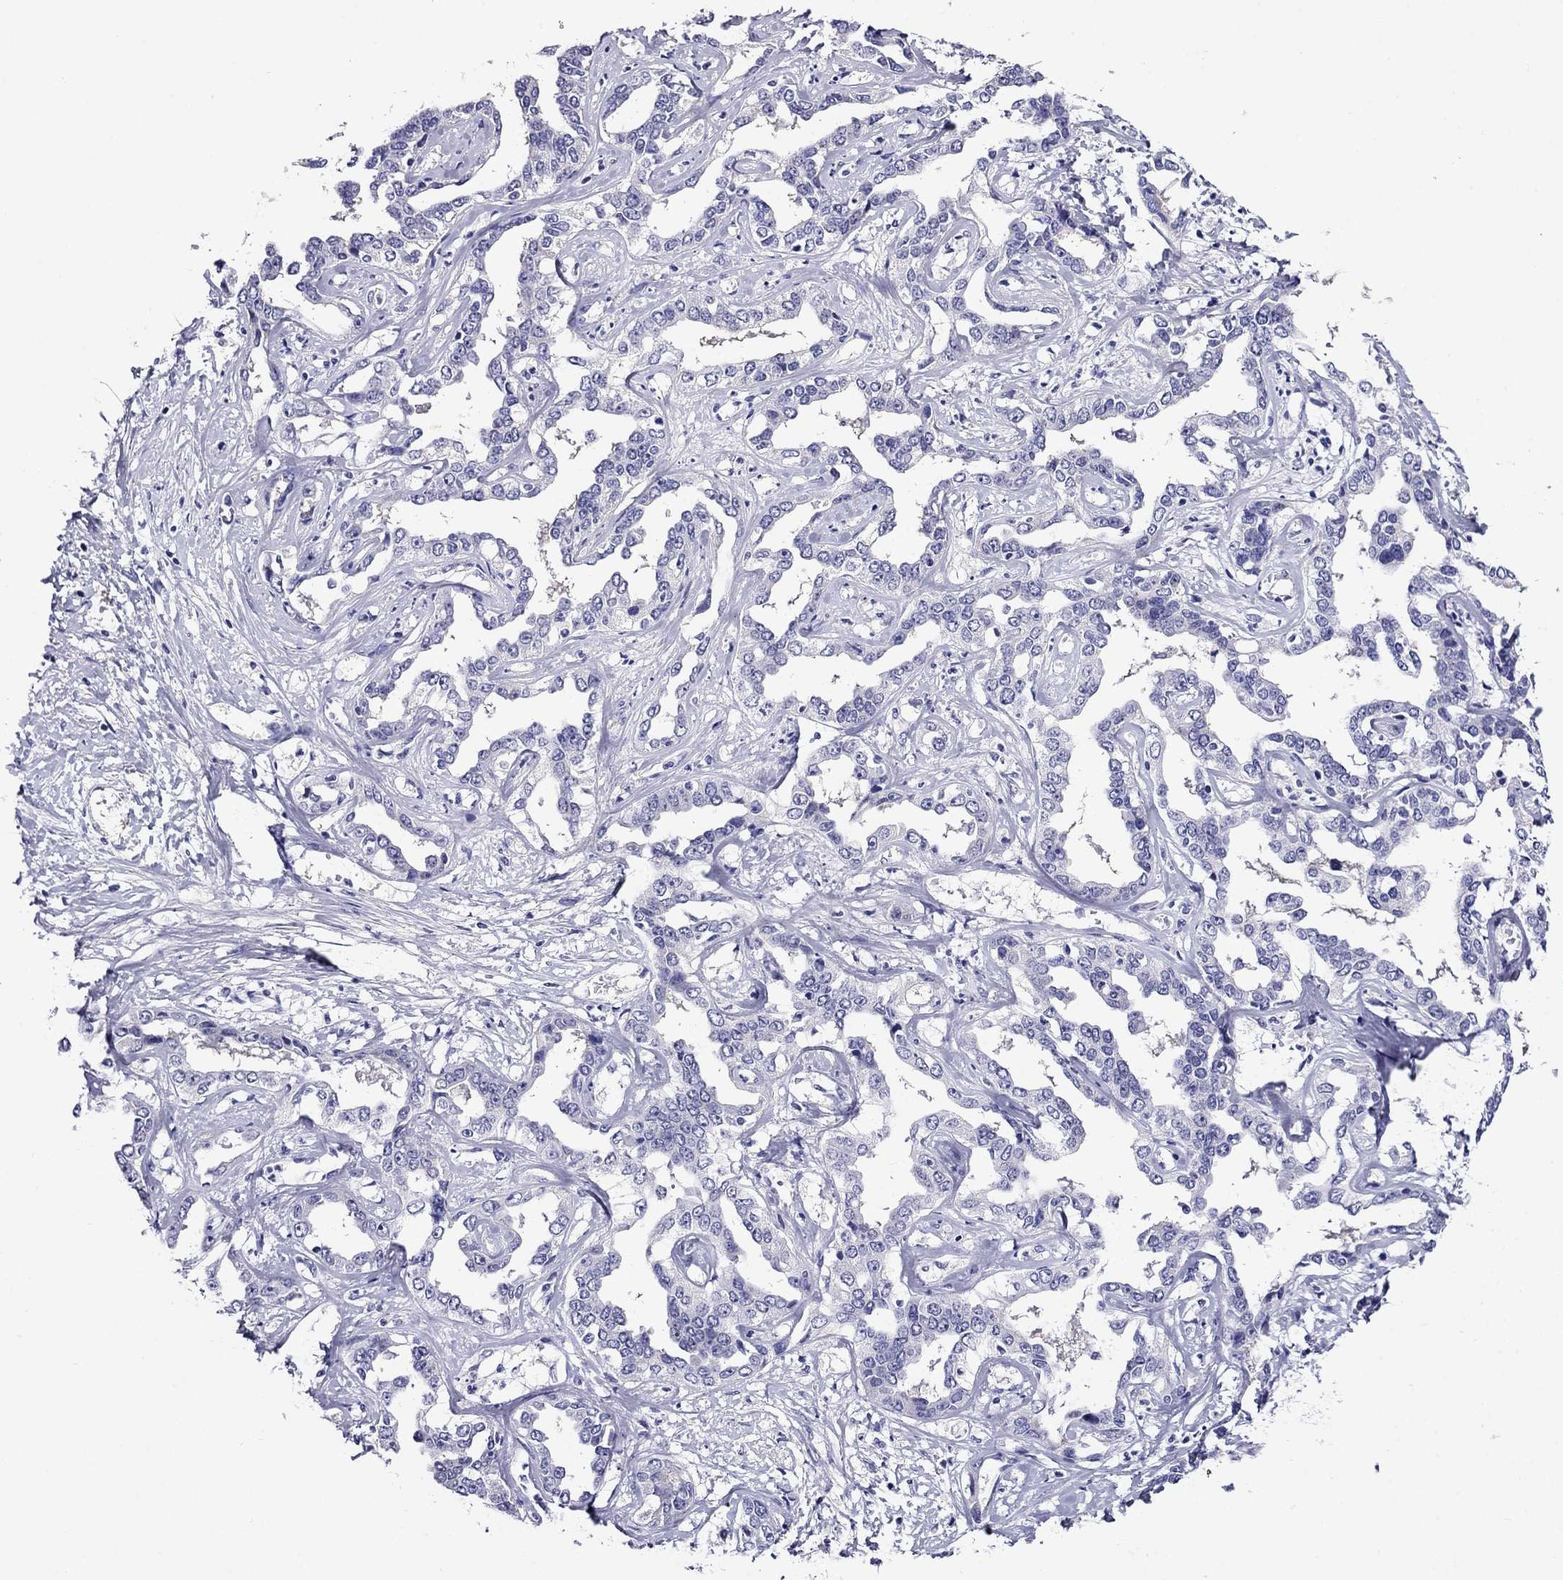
{"staining": {"intensity": "negative", "quantity": "none", "location": "none"}, "tissue": "liver cancer", "cell_type": "Tumor cells", "image_type": "cancer", "snomed": [{"axis": "morphology", "description": "Cholangiocarcinoma"}, {"axis": "topography", "description": "Liver"}], "caption": "The micrograph reveals no staining of tumor cells in cholangiocarcinoma (liver). The staining is performed using DAB (3,3'-diaminobenzidine) brown chromogen with nuclei counter-stained in using hematoxylin.", "gene": "SCG2", "patient": {"sex": "male", "age": 59}}